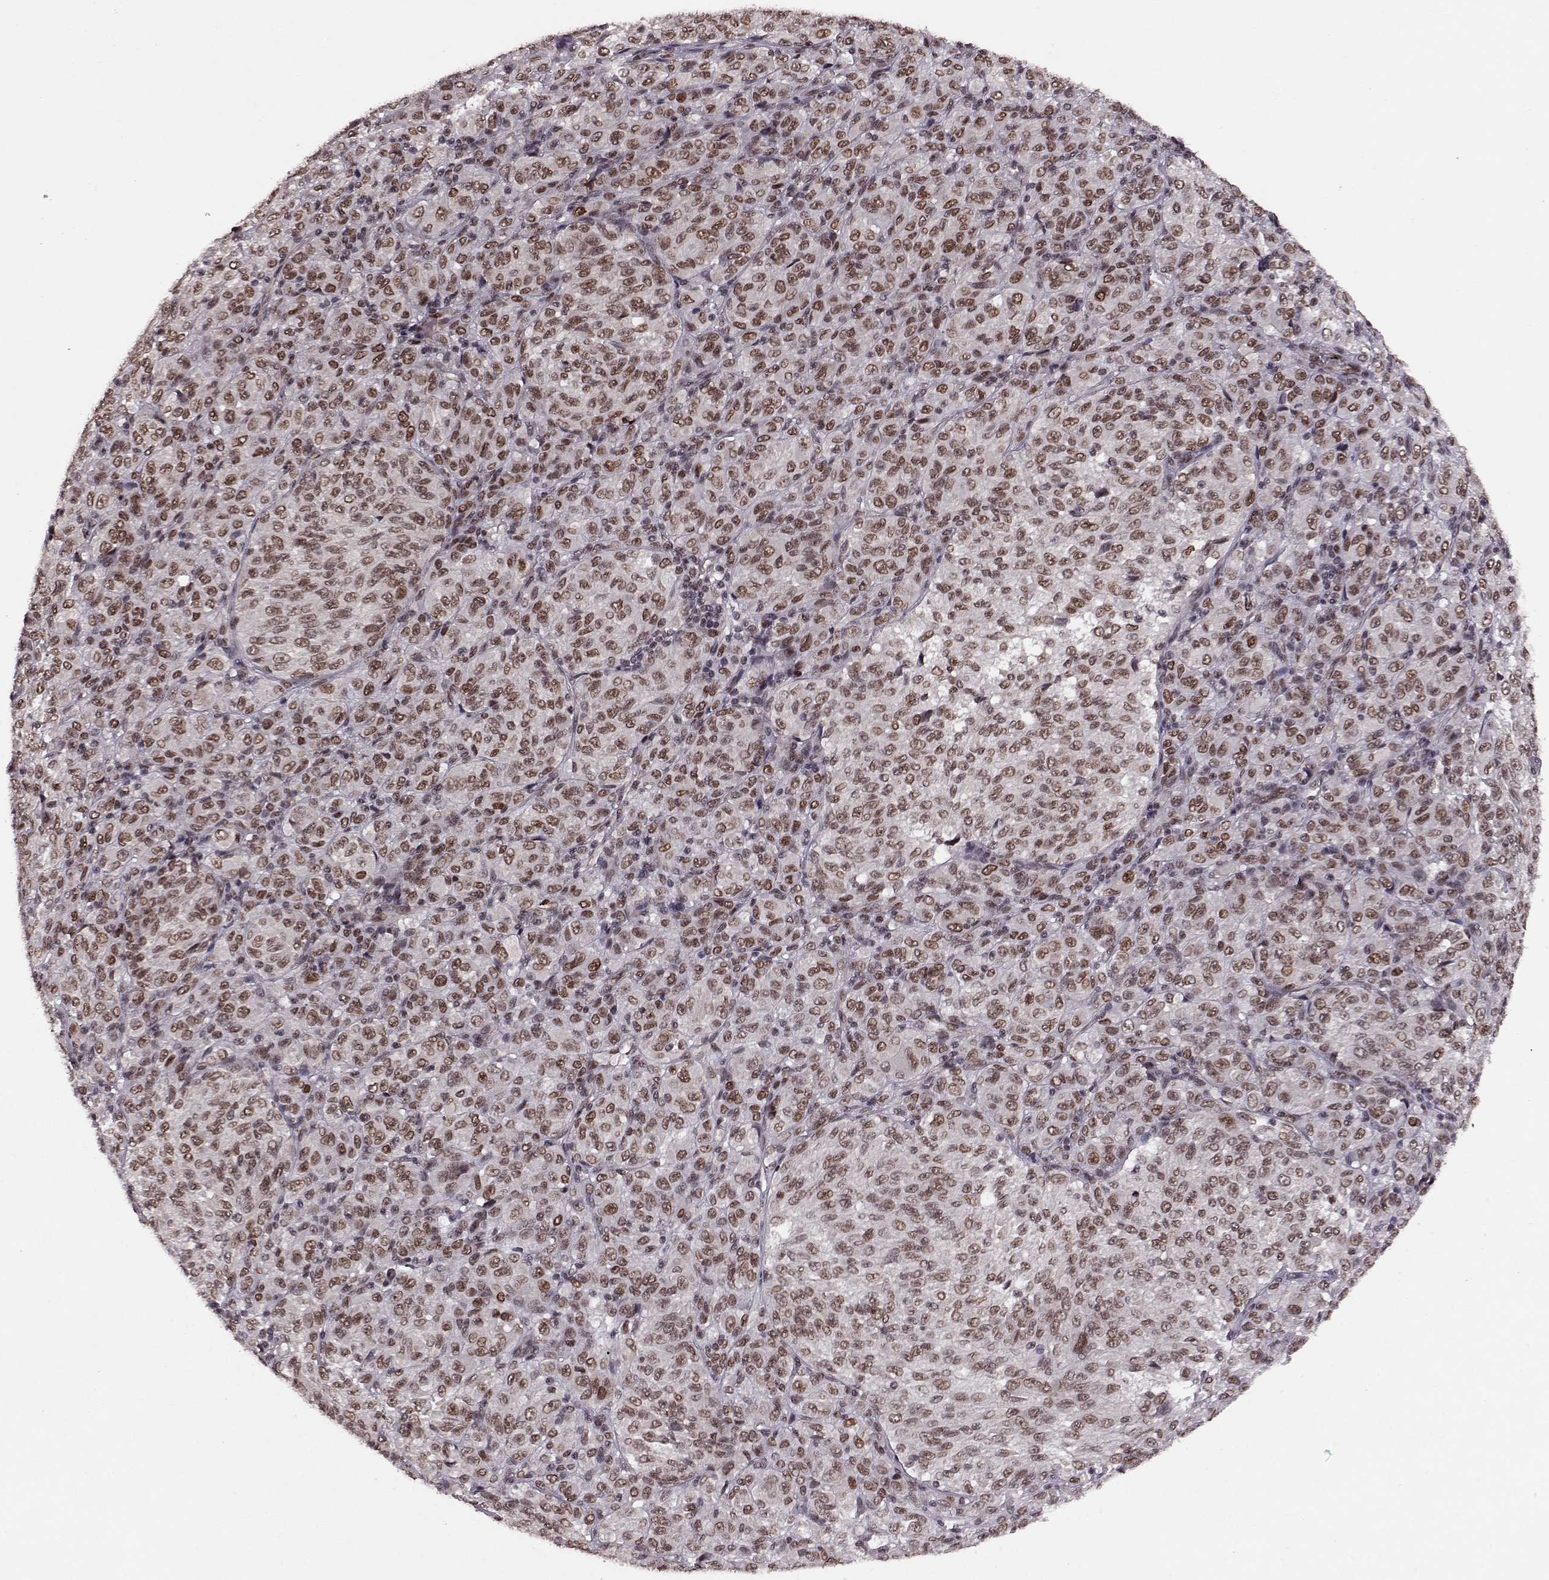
{"staining": {"intensity": "weak", "quantity": "25%-75%", "location": "nuclear"}, "tissue": "melanoma", "cell_type": "Tumor cells", "image_type": "cancer", "snomed": [{"axis": "morphology", "description": "Malignant melanoma, Metastatic site"}, {"axis": "topography", "description": "Brain"}], "caption": "A histopathology image of human melanoma stained for a protein exhibits weak nuclear brown staining in tumor cells. The staining is performed using DAB (3,3'-diaminobenzidine) brown chromogen to label protein expression. The nuclei are counter-stained blue using hematoxylin.", "gene": "RRAGD", "patient": {"sex": "female", "age": 56}}